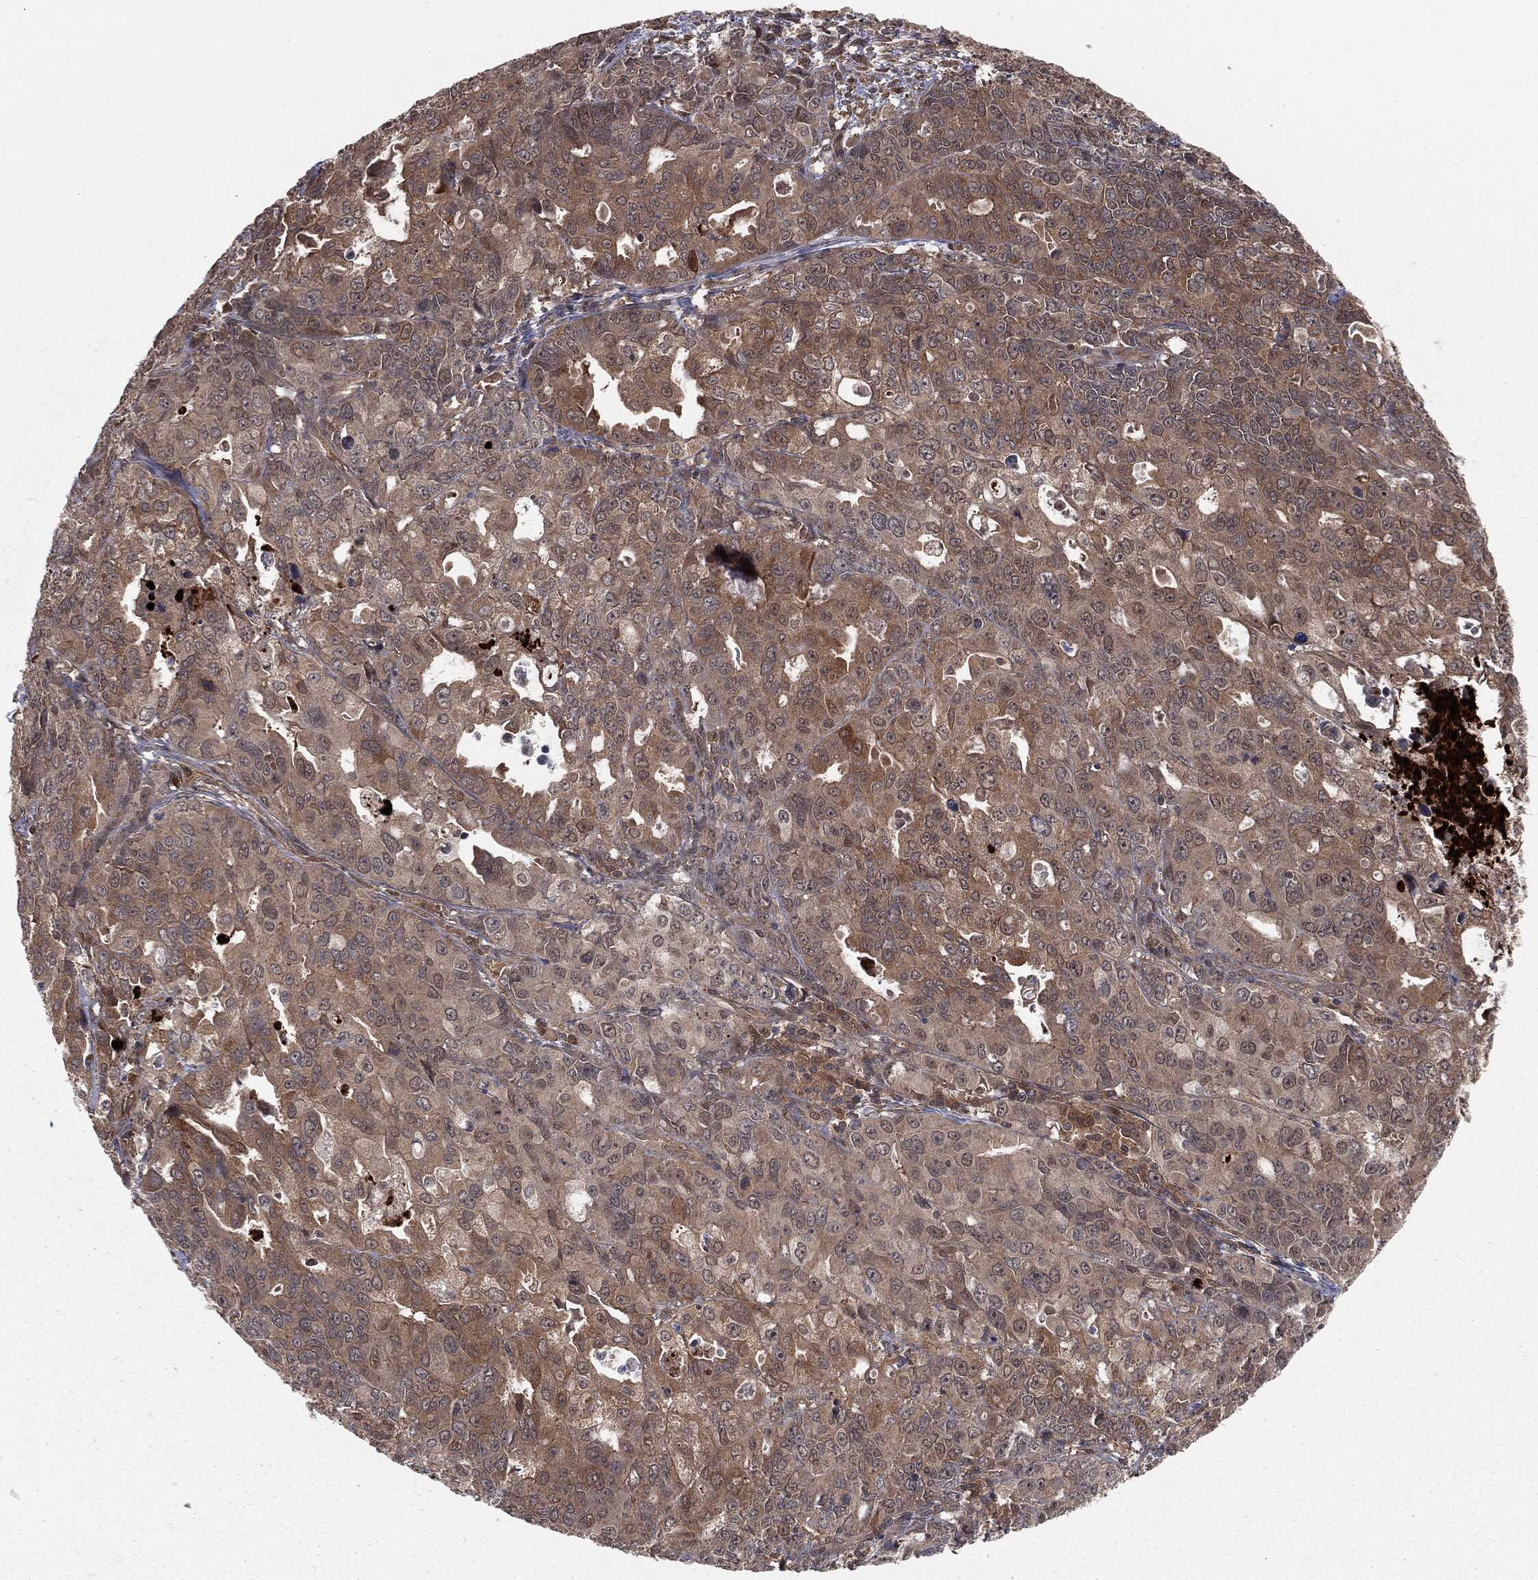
{"staining": {"intensity": "moderate", "quantity": "<25%", "location": "cytoplasmic/membranous"}, "tissue": "endometrial cancer", "cell_type": "Tumor cells", "image_type": "cancer", "snomed": [{"axis": "morphology", "description": "Adenocarcinoma, NOS"}, {"axis": "topography", "description": "Uterus"}], "caption": "Protein staining exhibits moderate cytoplasmic/membranous expression in about <25% of tumor cells in adenocarcinoma (endometrial).", "gene": "FBXO7", "patient": {"sex": "female", "age": 79}}